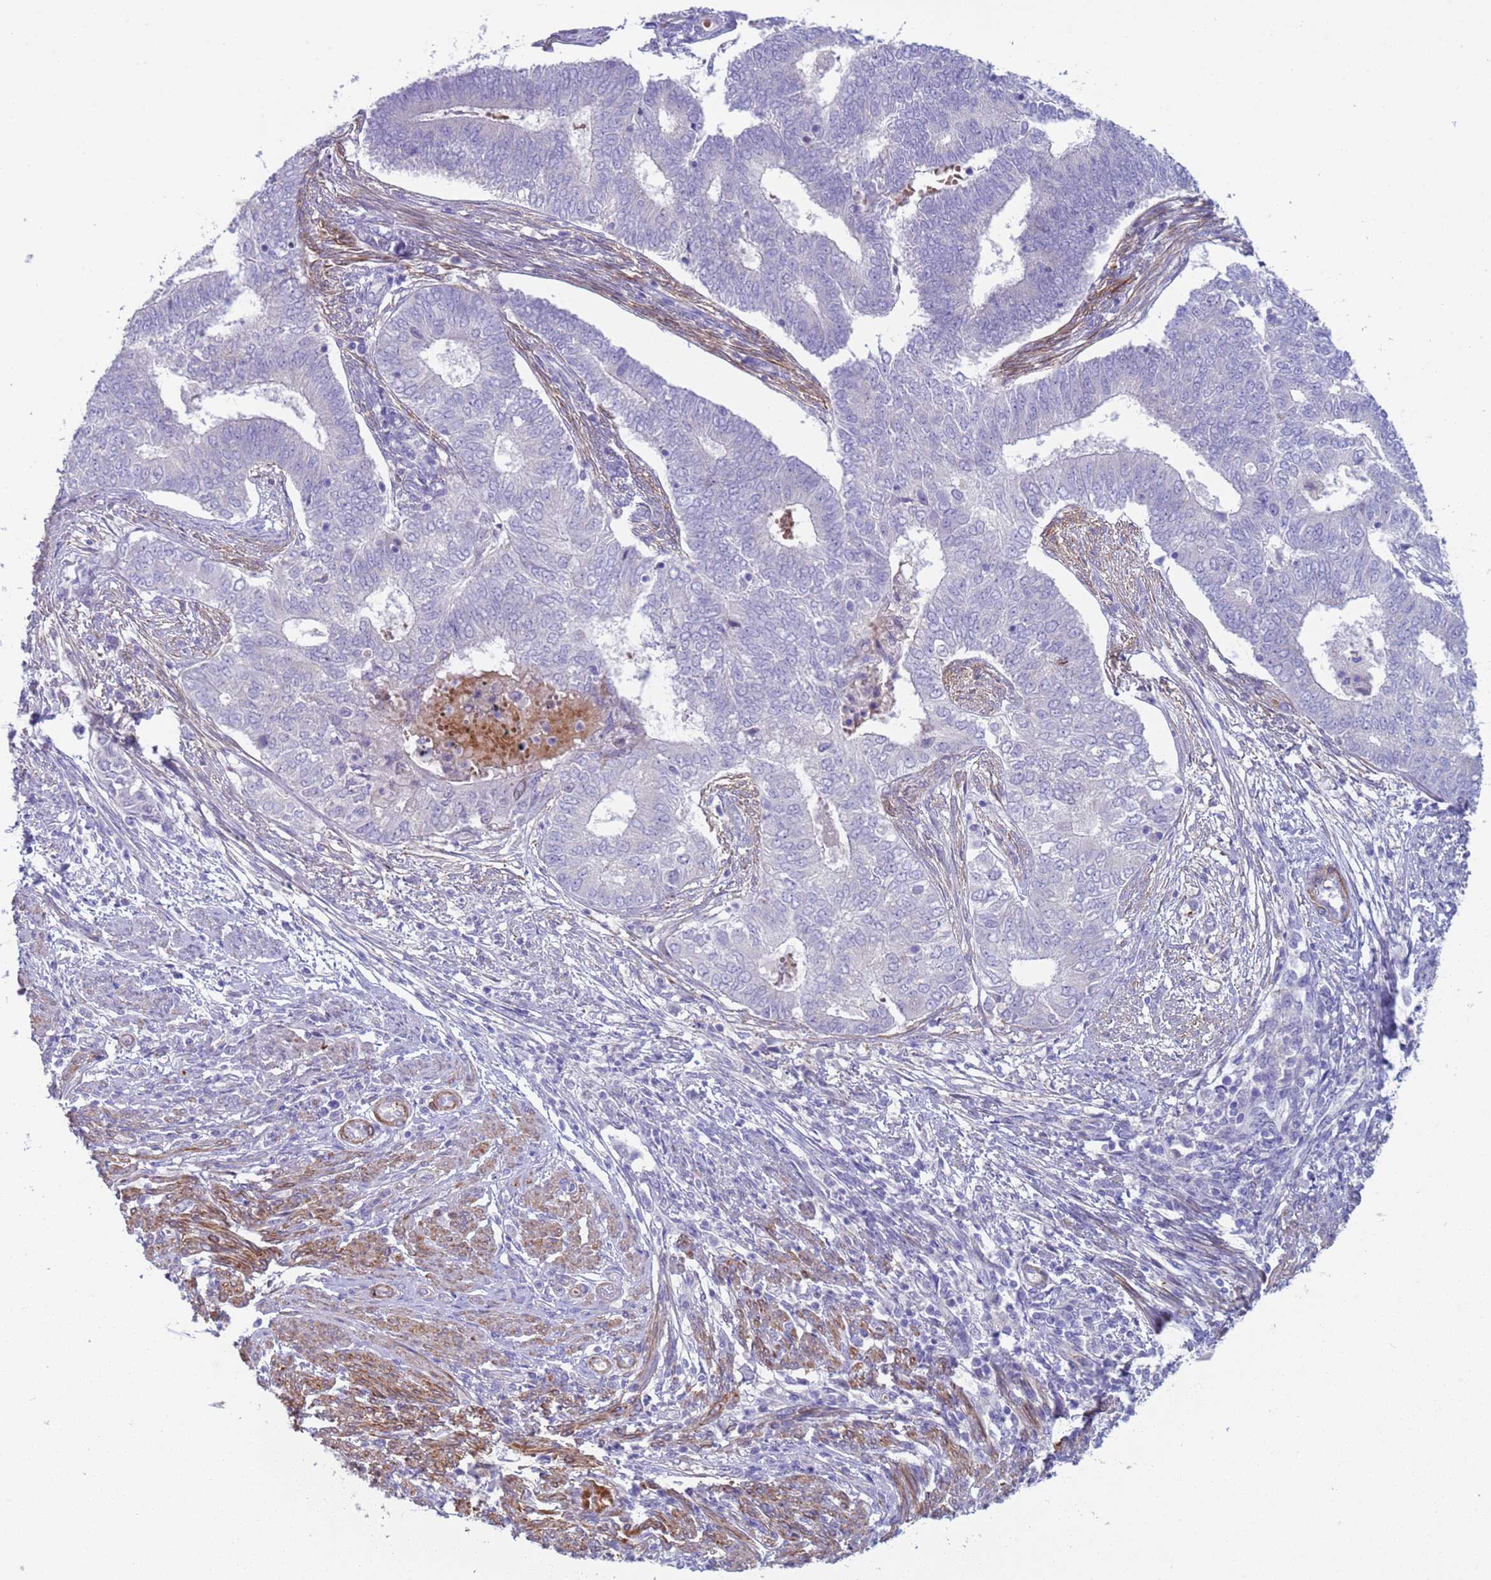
{"staining": {"intensity": "negative", "quantity": "none", "location": "none"}, "tissue": "endometrial cancer", "cell_type": "Tumor cells", "image_type": "cancer", "snomed": [{"axis": "morphology", "description": "Adenocarcinoma, NOS"}, {"axis": "topography", "description": "Endometrium"}], "caption": "Histopathology image shows no protein staining in tumor cells of adenocarcinoma (endometrial) tissue.", "gene": "KBTBD3", "patient": {"sex": "female", "age": 62}}